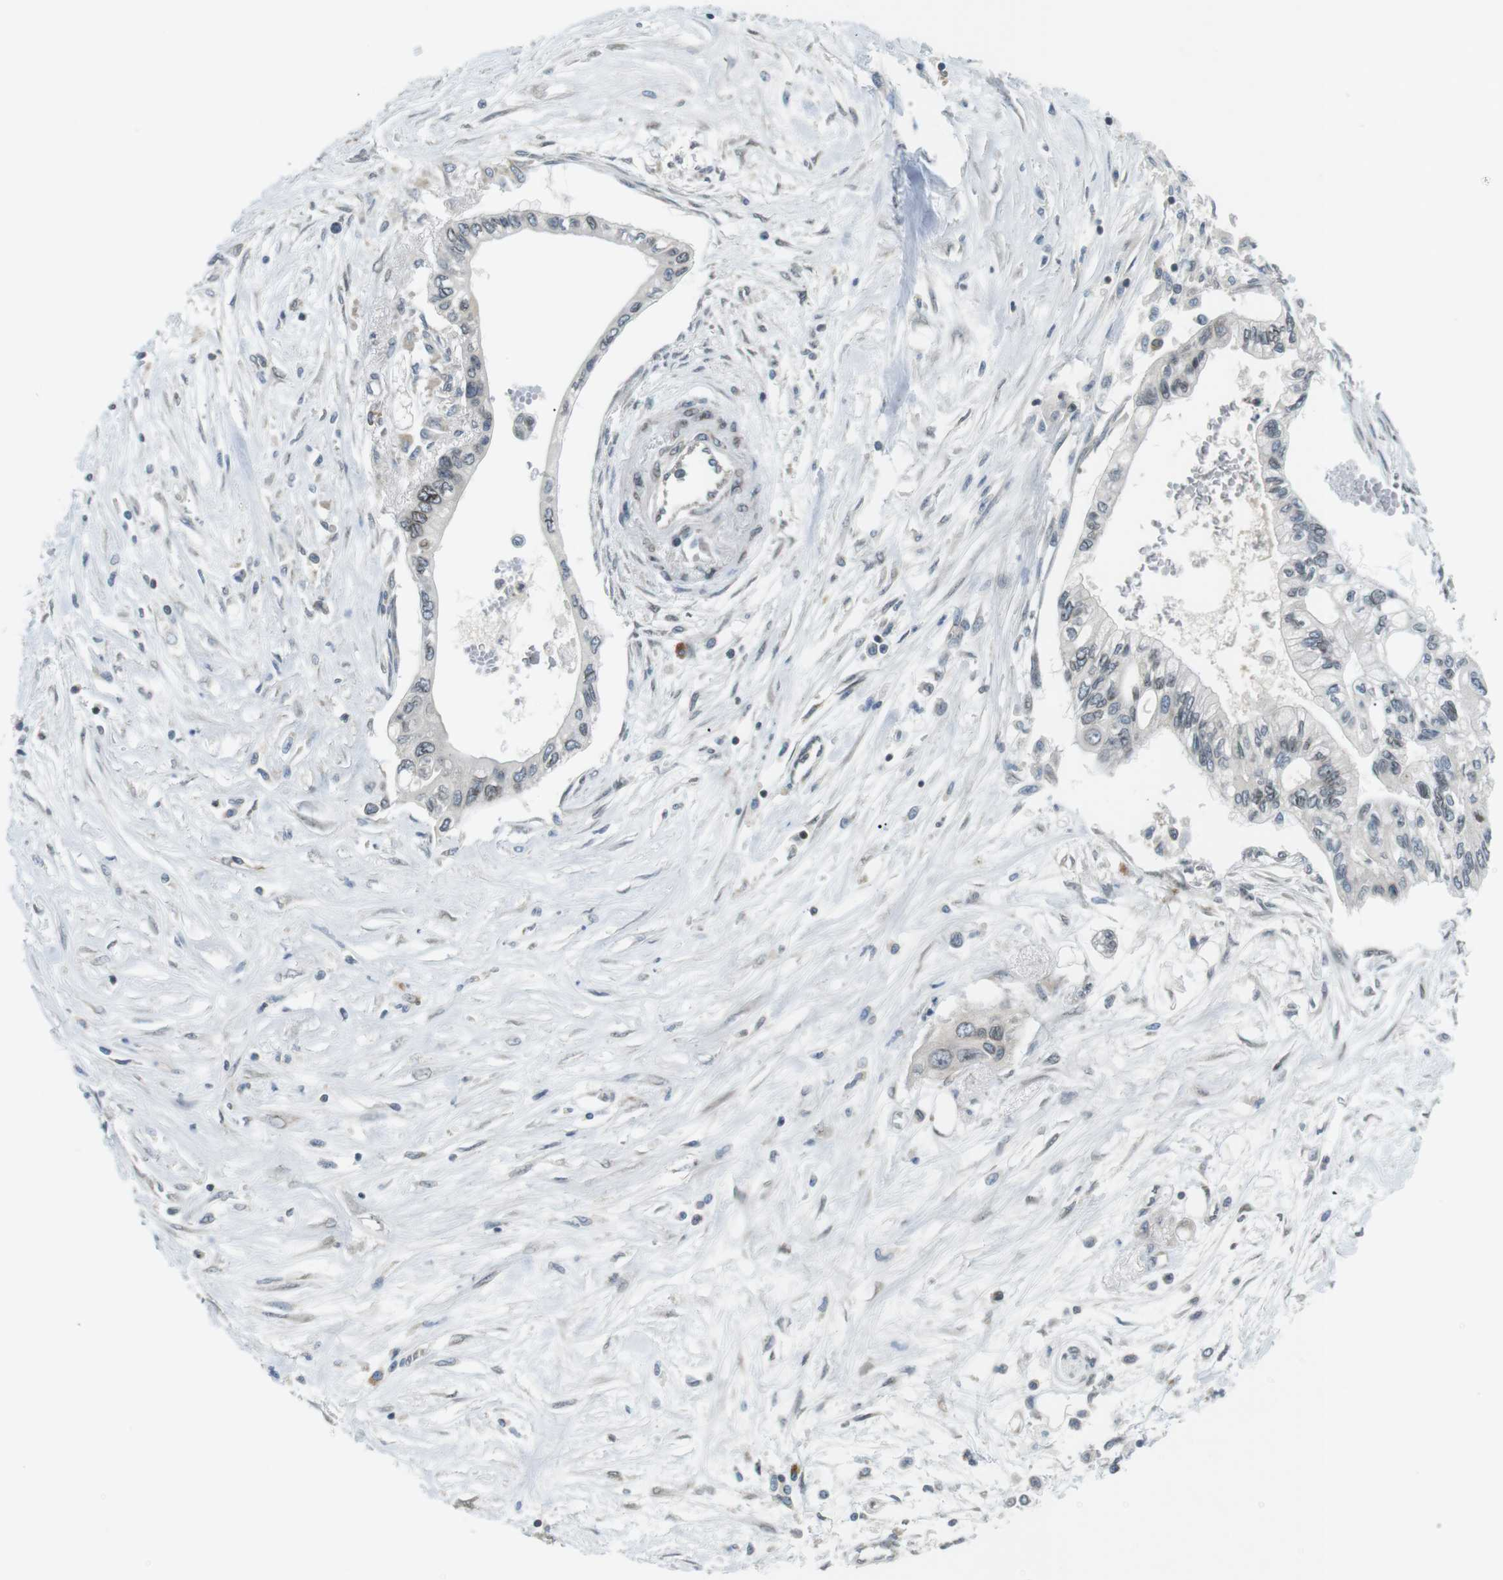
{"staining": {"intensity": "weak", "quantity": "<25%", "location": "cytoplasmic/membranous,nuclear"}, "tissue": "pancreatic cancer", "cell_type": "Tumor cells", "image_type": "cancer", "snomed": [{"axis": "morphology", "description": "Adenocarcinoma, NOS"}, {"axis": "topography", "description": "Pancreas"}], "caption": "IHC micrograph of human pancreatic cancer stained for a protein (brown), which displays no positivity in tumor cells.", "gene": "TMX4", "patient": {"sex": "female", "age": 77}}